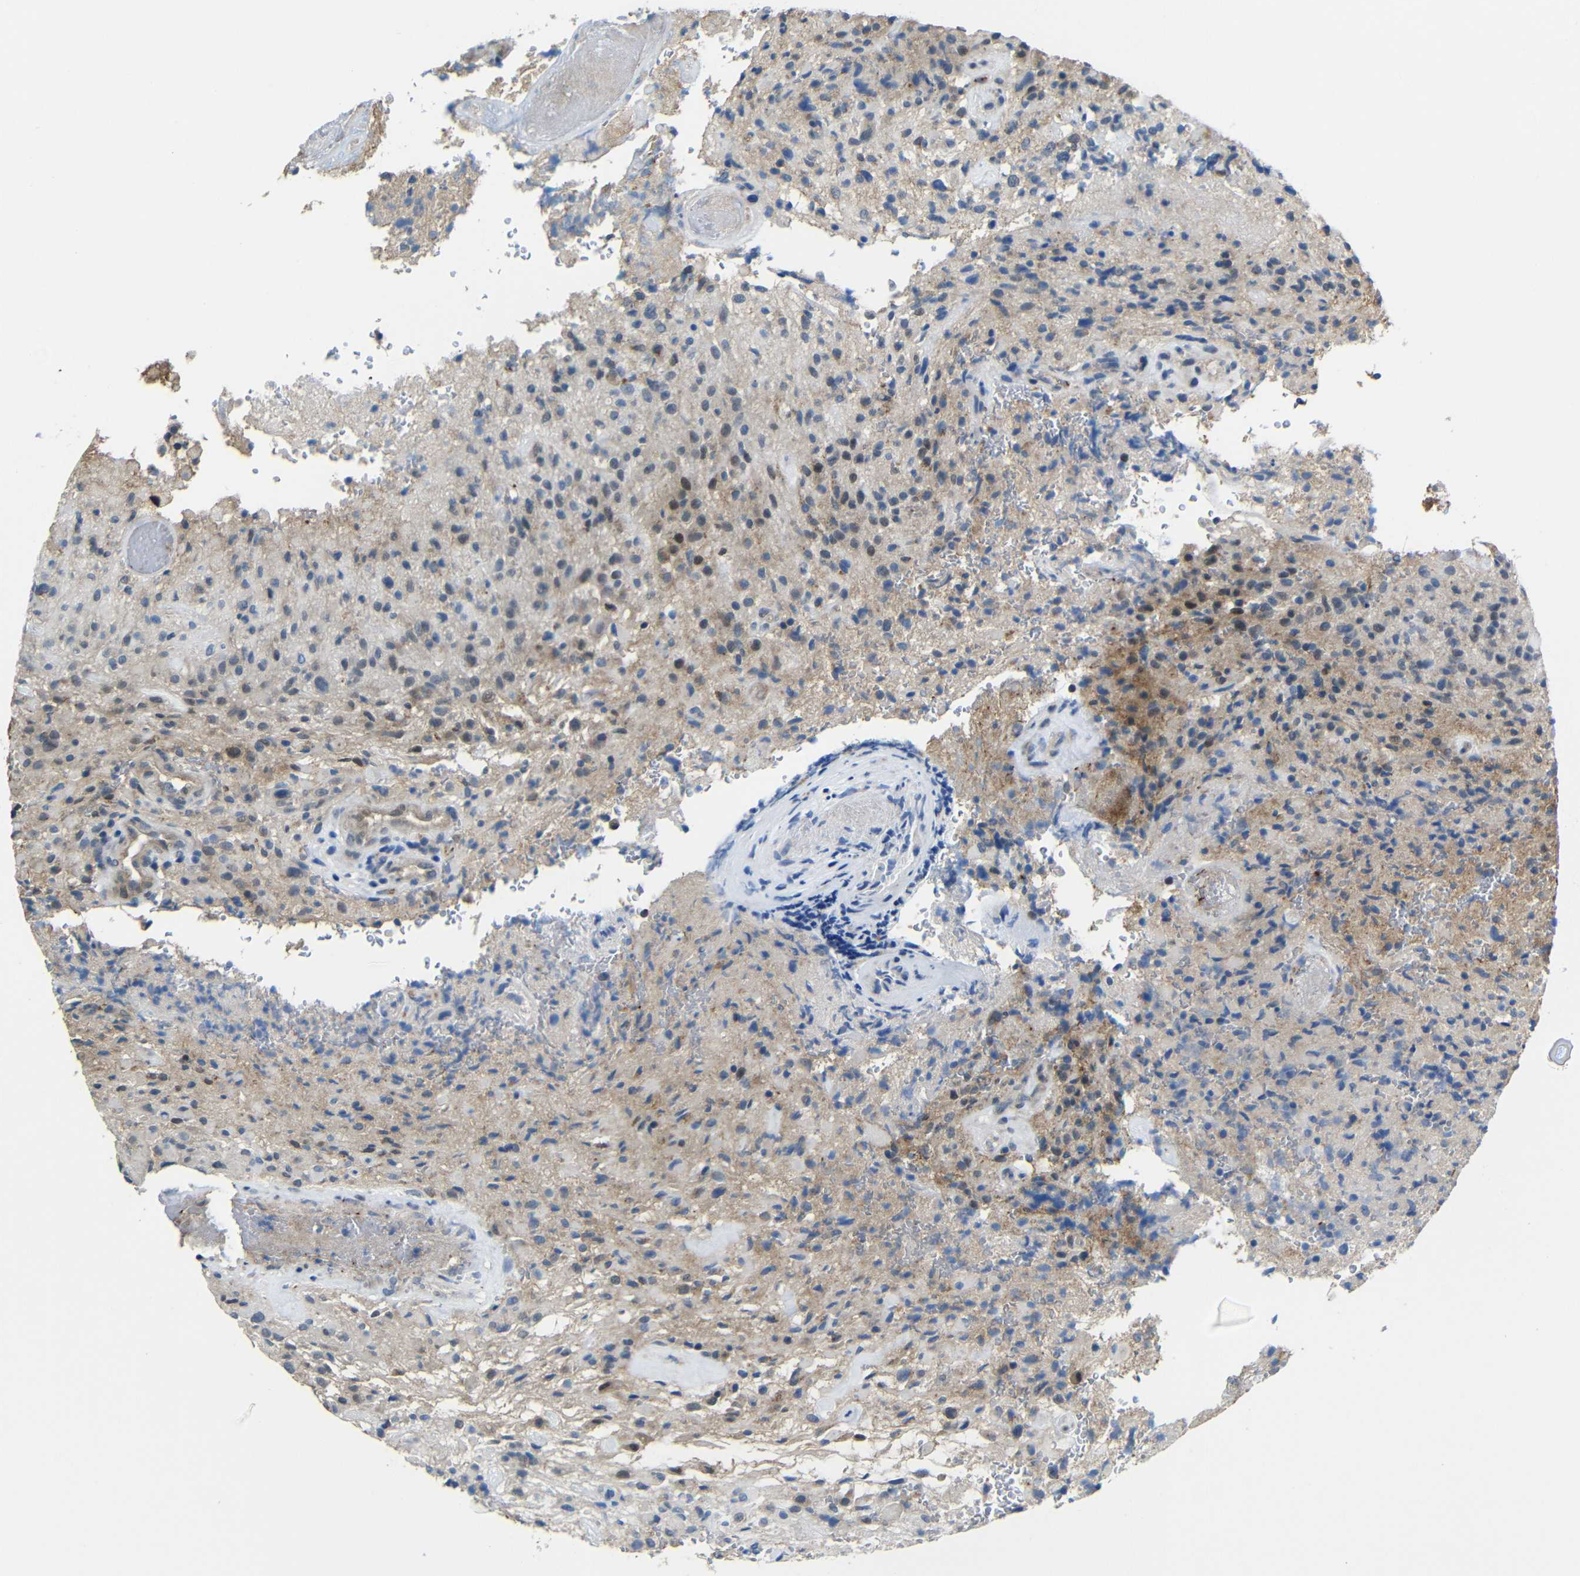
{"staining": {"intensity": "moderate", "quantity": "<25%", "location": "cytoplasmic/membranous"}, "tissue": "glioma", "cell_type": "Tumor cells", "image_type": "cancer", "snomed": [{"axis": "morphology", "description": "Glioma, malignant, High grade"}, {"axis": "topography", "description": "Brain"}], "caption": "Glioma tissue displays moderate cytoplasmic/membranous staining in approximately <25% of tumor cells, visualized by immunohistochemistry.", "gene": "ZNF90", "patient": {"sex": "male", "age": 71}}